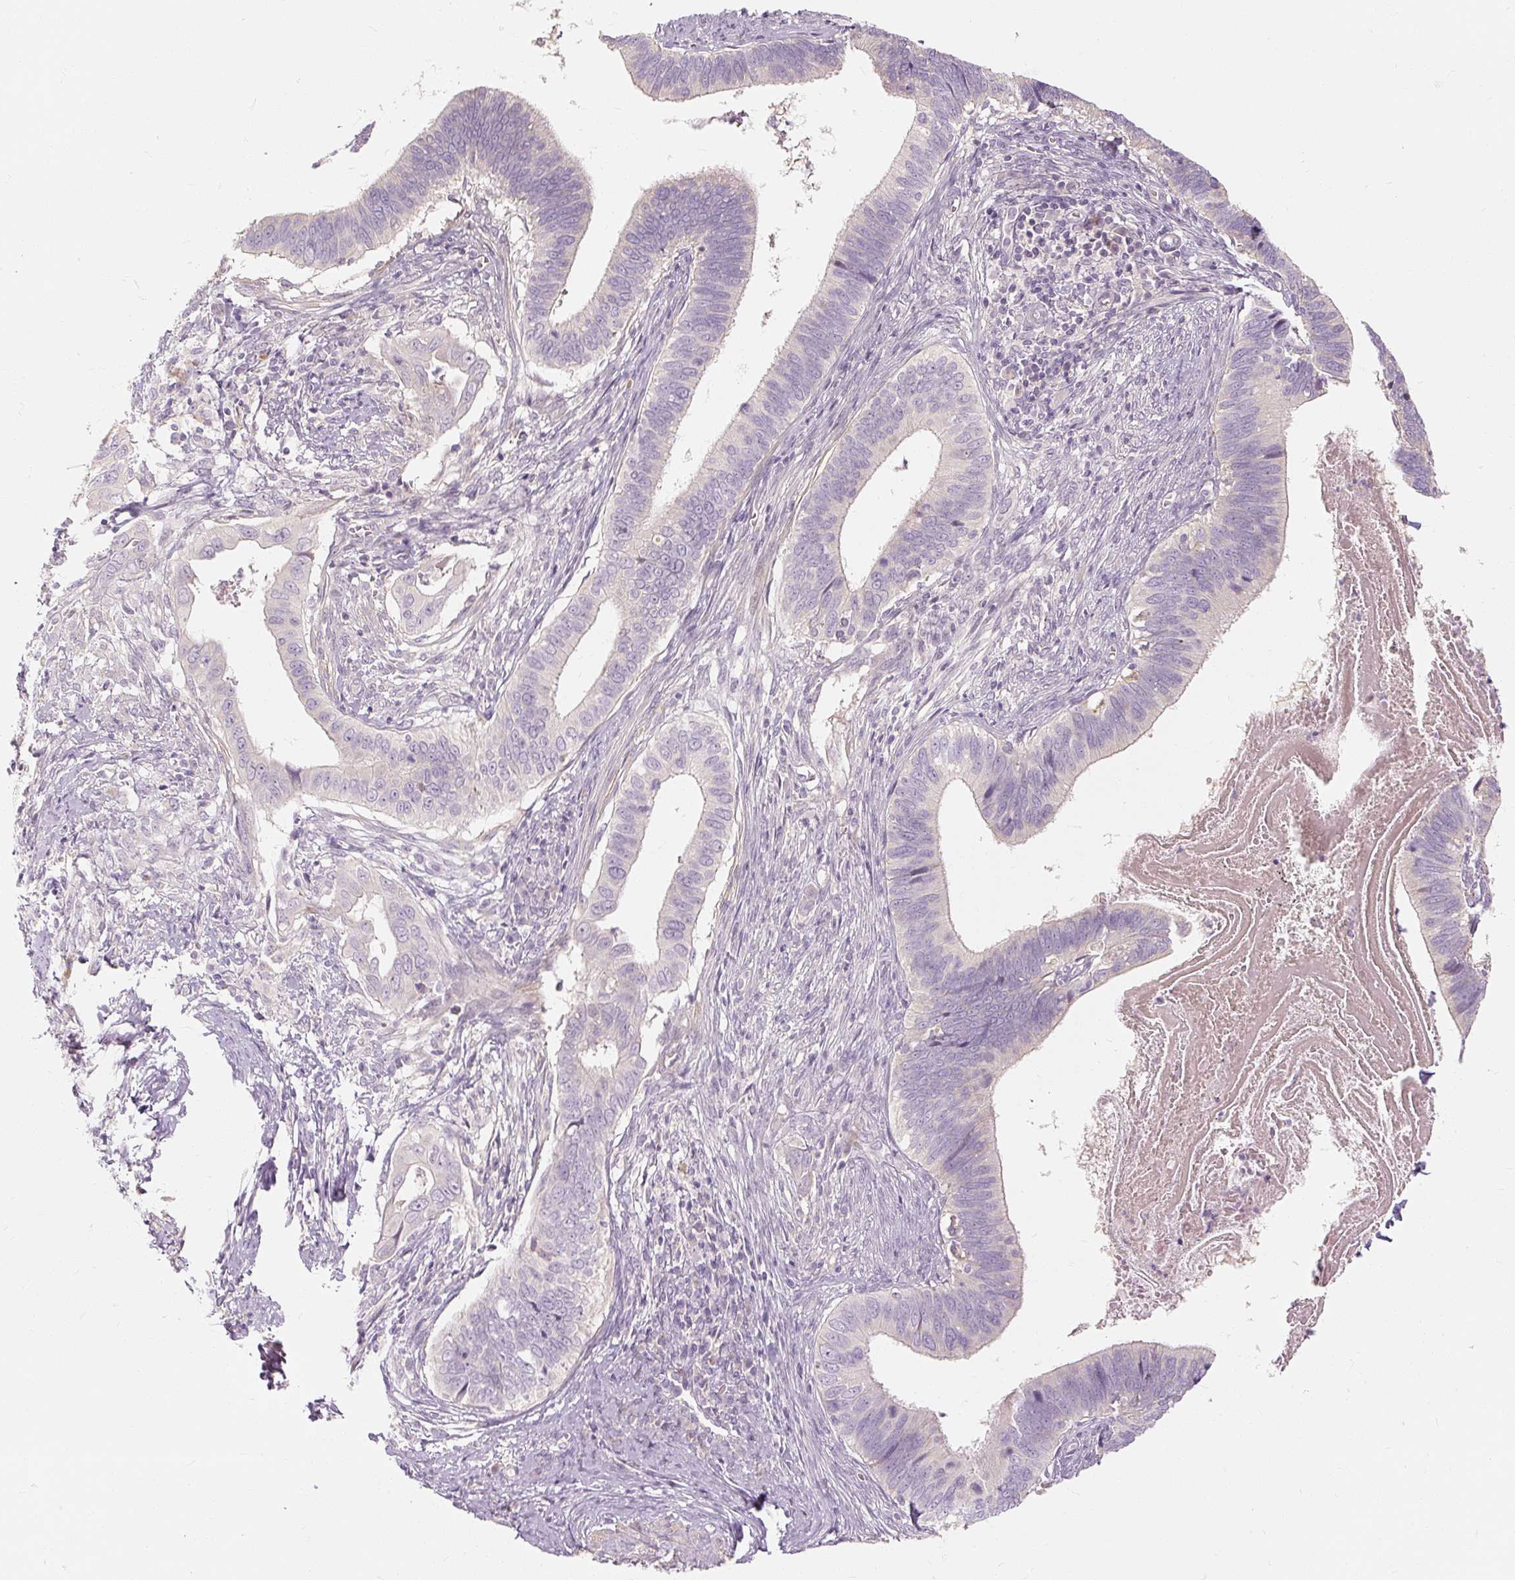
{"staining": {"intensity": "negative", "quantity": "none", "location": "none"}, "tissue": "cervical cancer", "cell_type": "Tumor cells", "image_type": "cancer", "snomed": [{"axis": "morphology", "description": "Adenocarcinoma, NOS"}, {"axis": "topography", "description": "Cervix"}], "caption": "Immunohistochemistry (IHC) photomicrograph of adenocarcinoma (cervical) stained for a protein (brown), which reveals no expression in tumor cells. The staining was performed using DAB (3,3'-diaminobenzidine) to visualize the protein expression in brown, while the nuclei were stained in blue with hematoxylin (Magnification: 20x).", "gene": "CAPN3", "patient": {"sex": "female", "age": 42}}